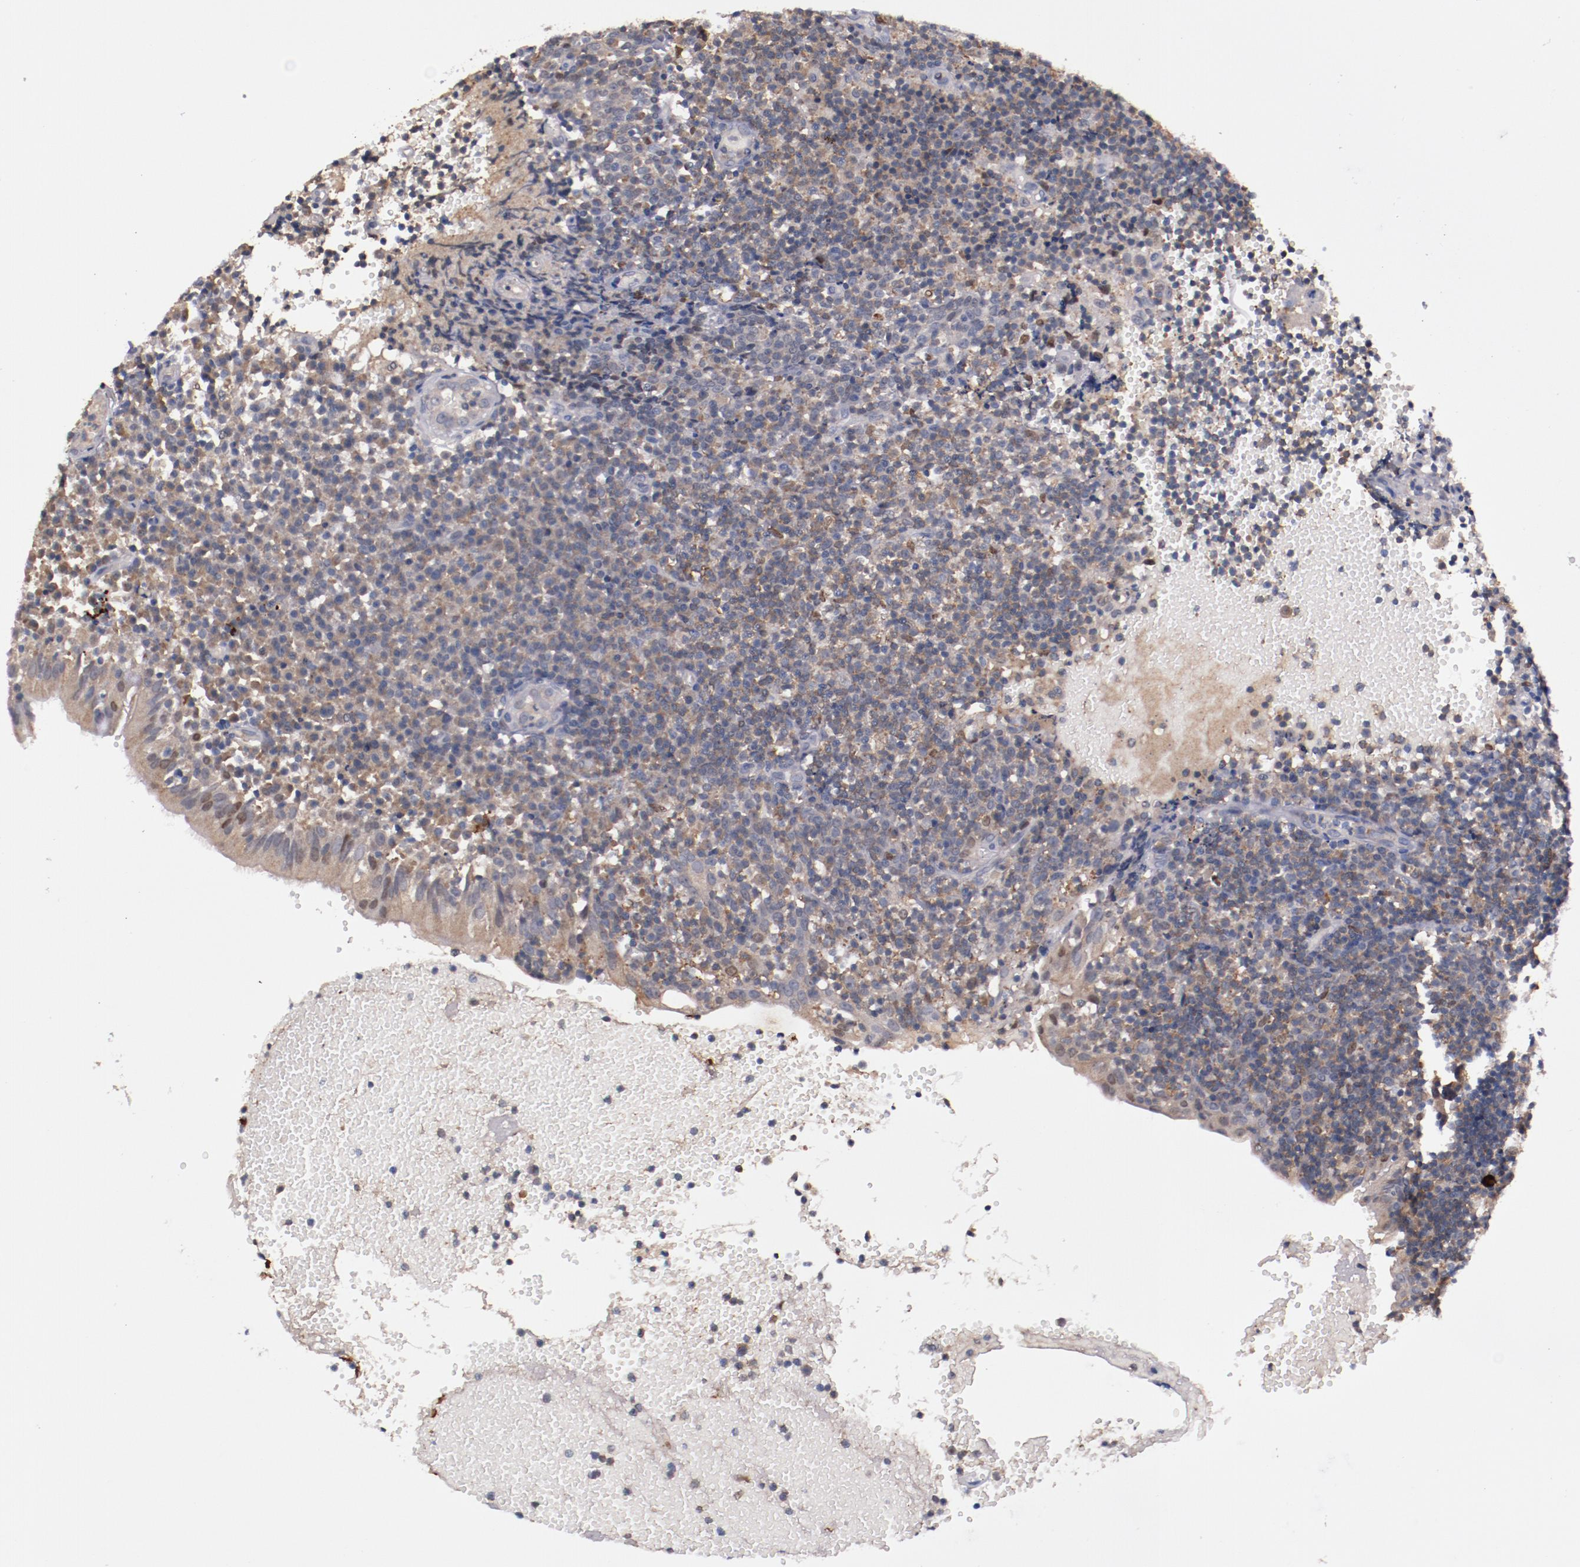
{"staining": {"intensity": "weak", "quantity": "25%-75%", "location": "cytoplasmic/membranous"}, "tissue": "tonsil", "cell_type": "Germinal center cells", "image_type": "normal", "snomed": [{"axis": "morphology", "description": "Normal tissue, NOS"}, {"axis": "topography", "description": "Tonsil"}], "caption": "Protein expression analysis of normal human tonsil reveals weak cytoplasmic/membranous expression in approximately 25%-75% of germinal center cells. (DAB = brown stain, brightfield microscopy at high magnification).", "gene": "FAM81A", "patient": {"sex": "female", "age": 40}}